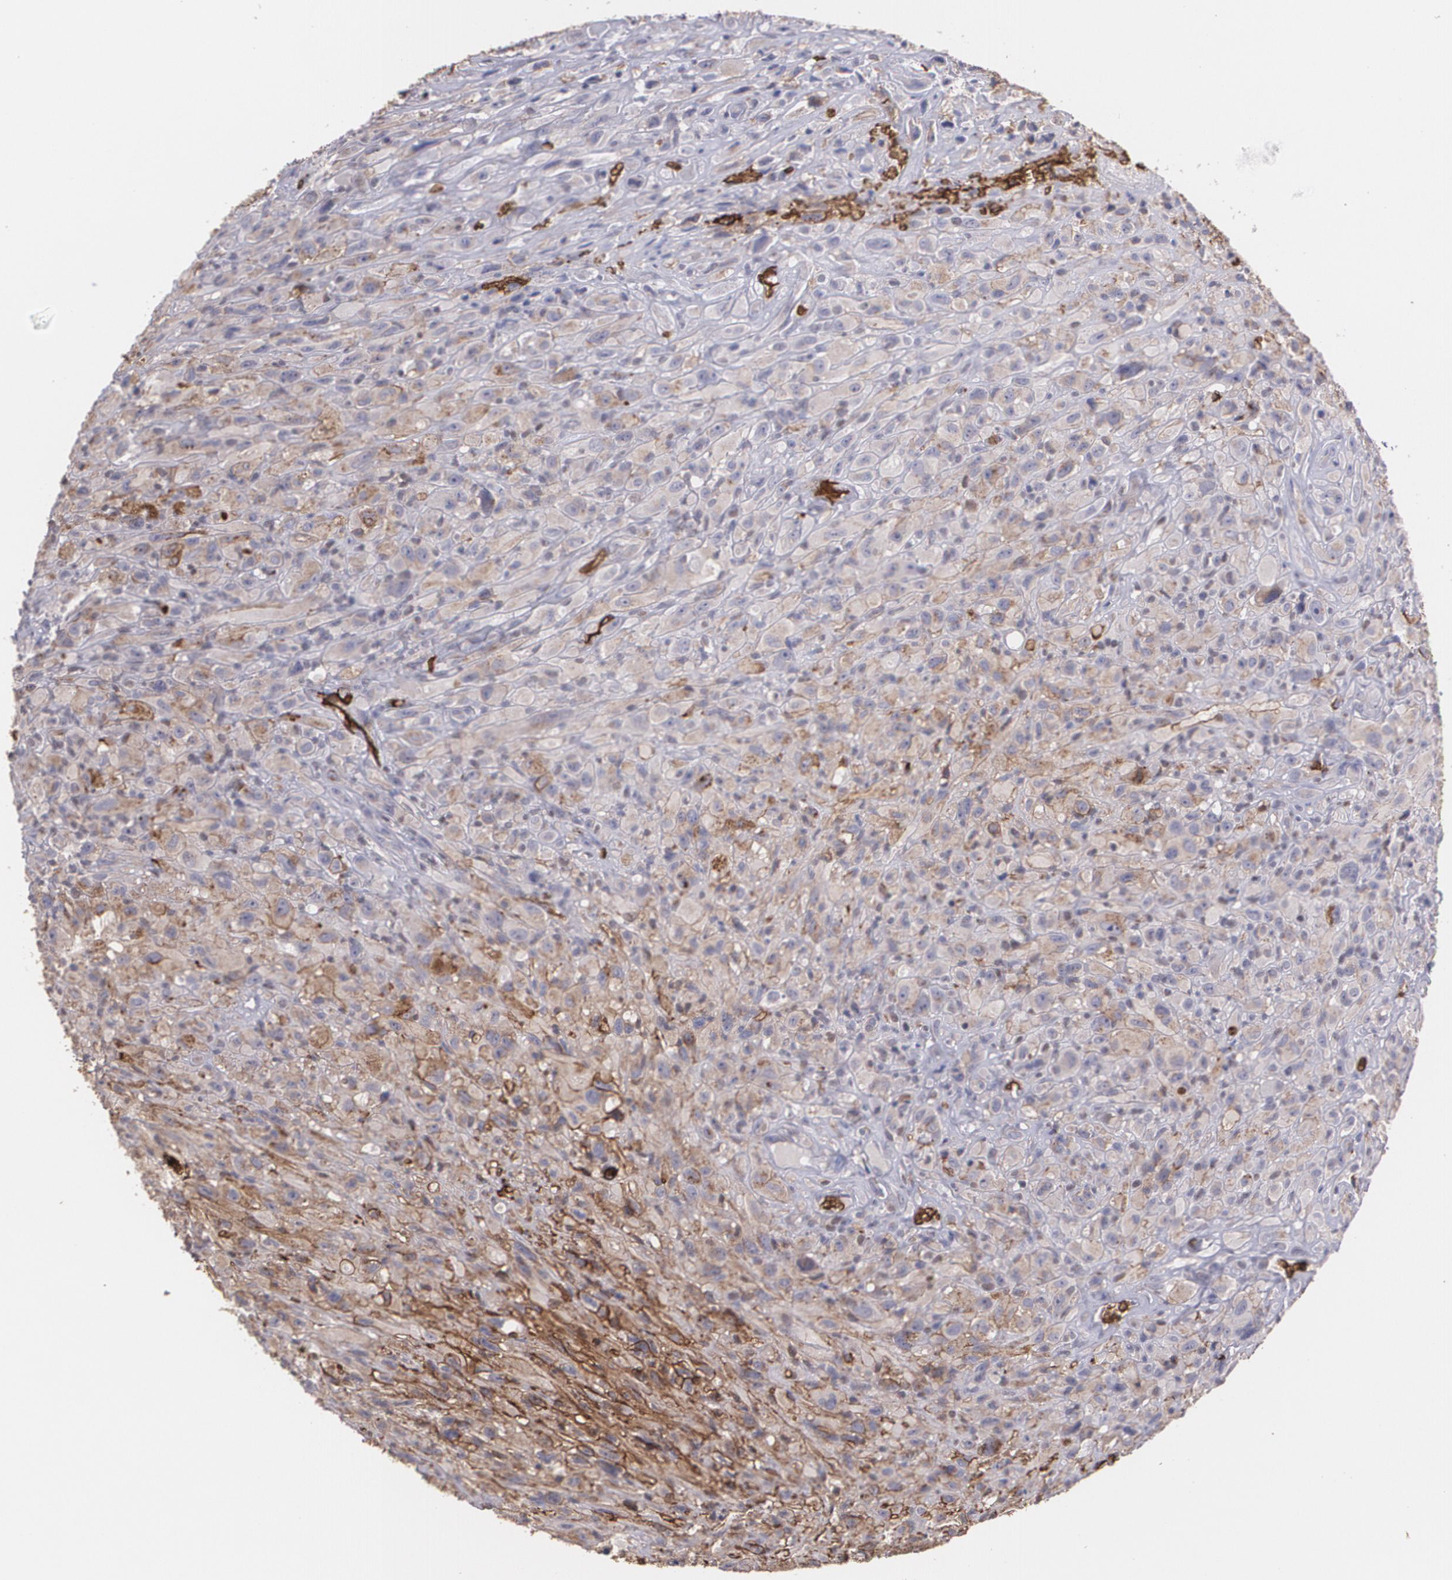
{"staining": {"intensity": "weak", "quantity": ">75%", "location": "cytoplasmic/membranous"}, "tissue": "glioma", "cell_type": "Tumor cells", "image_type": "cancer", "snomed": [{"axis": "morphology", "description": "Glioma, malignant, High grade"}, {"axis": "topography", "description": "Brain"}], "caption": "DAB immunohistochemical staining of human malignant high-grade glioma reveals weak cytoplasmic/membranous protein staining in approximately >75% of tumor cells. The staining is performed using DAB brown chromogen to label protein expression. The nuclei are counter-stained blue using hematoxylin.", "gene": "SLC2A1", "patient": {"sex": "male", "age": 48}}